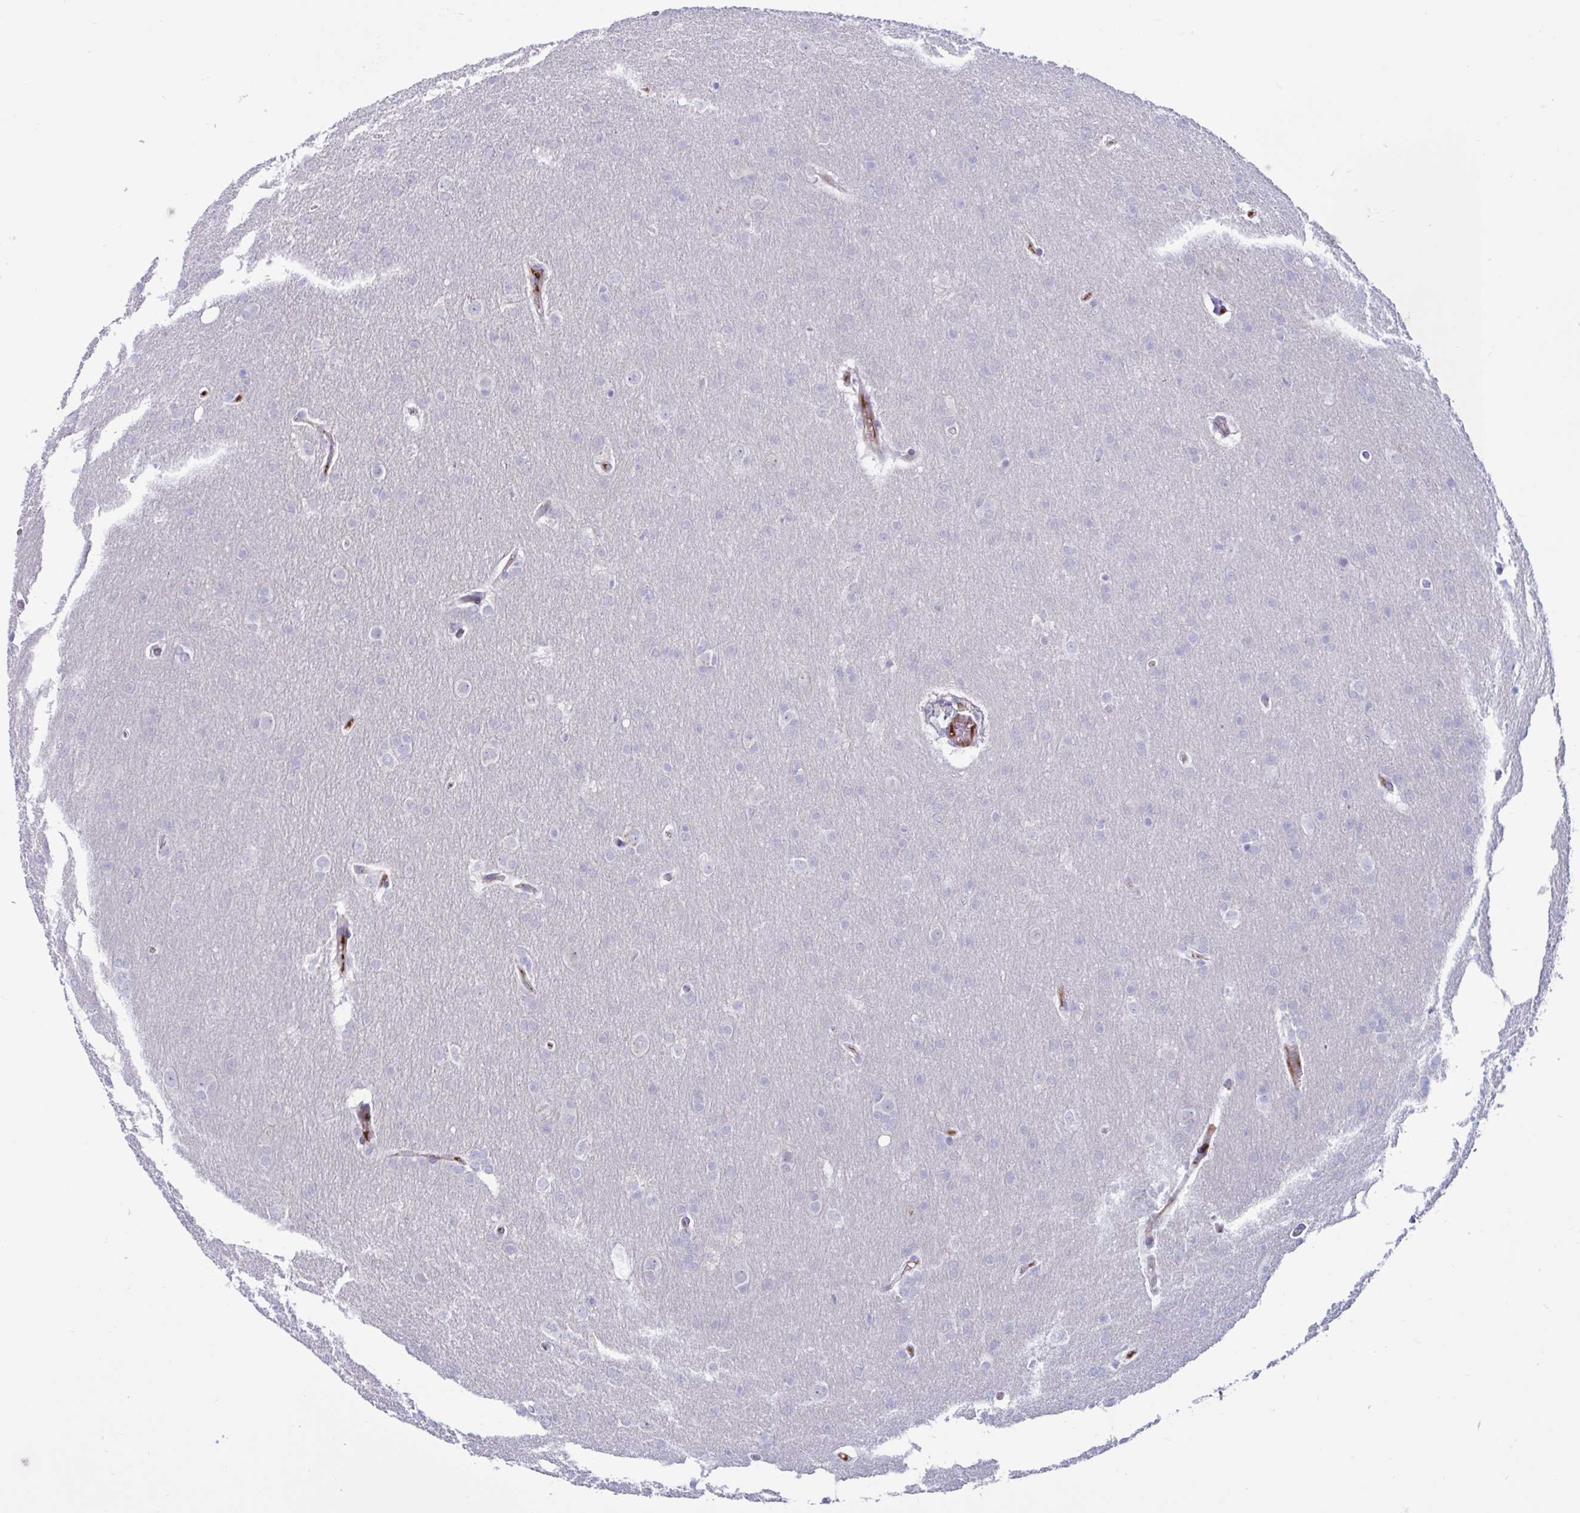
{"staining": {"intensity": "negative", "quantity": "none", "location": "none"}, "tissue": "glioma", "cell_type": "Tumor cells", "image_type": "cancer", "snomed": [{"axis": "morphology", "description": "Glioma, malignant, Low grade"}, {"axis": "topography", "description": "Brain"}], "caption": "IHC of malignant low-grade glioma displays no expression in tumor cells.", "gene": "FAM219B", "patient": {"sex": "female", "age": 32}}